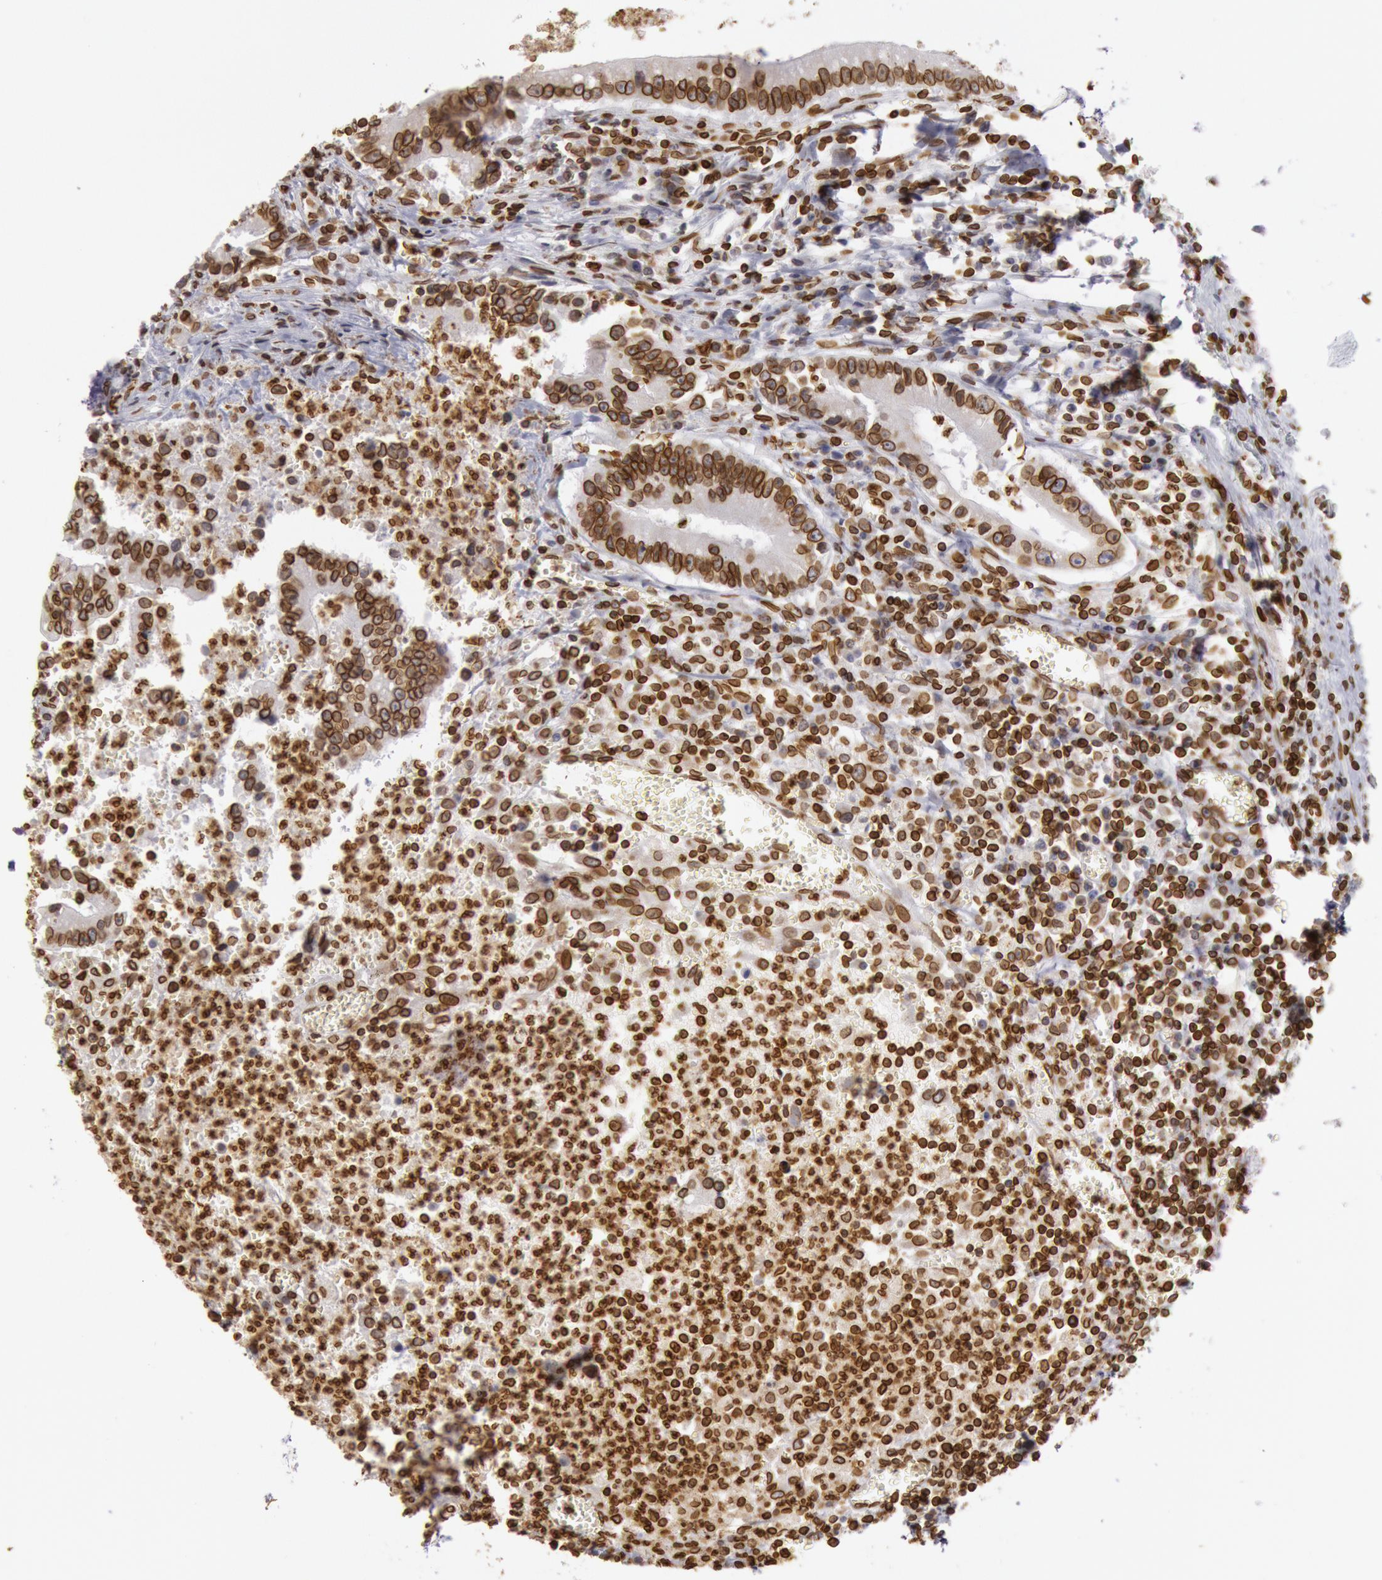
{"staining": {"intensity": "strong", "quantity": ">75%", "location": "nuclear"}, "tissue": "colorectal cancer", "cell_type": "Tumor cells", "image_type": "cancer", "snomed": [{"axis": "morphology", "description": "Adenocarcinoma, NOS"}, {"axis": "topography", "description": "Rectum"}], "caption": "Immunohistochemical staining of human colorectal cancer shows high levels of strong nuclear protein positivity in approximately >75% of tumor cells.", "gene": "SUN2", "patient": {"sex": "female", "age": 81}}